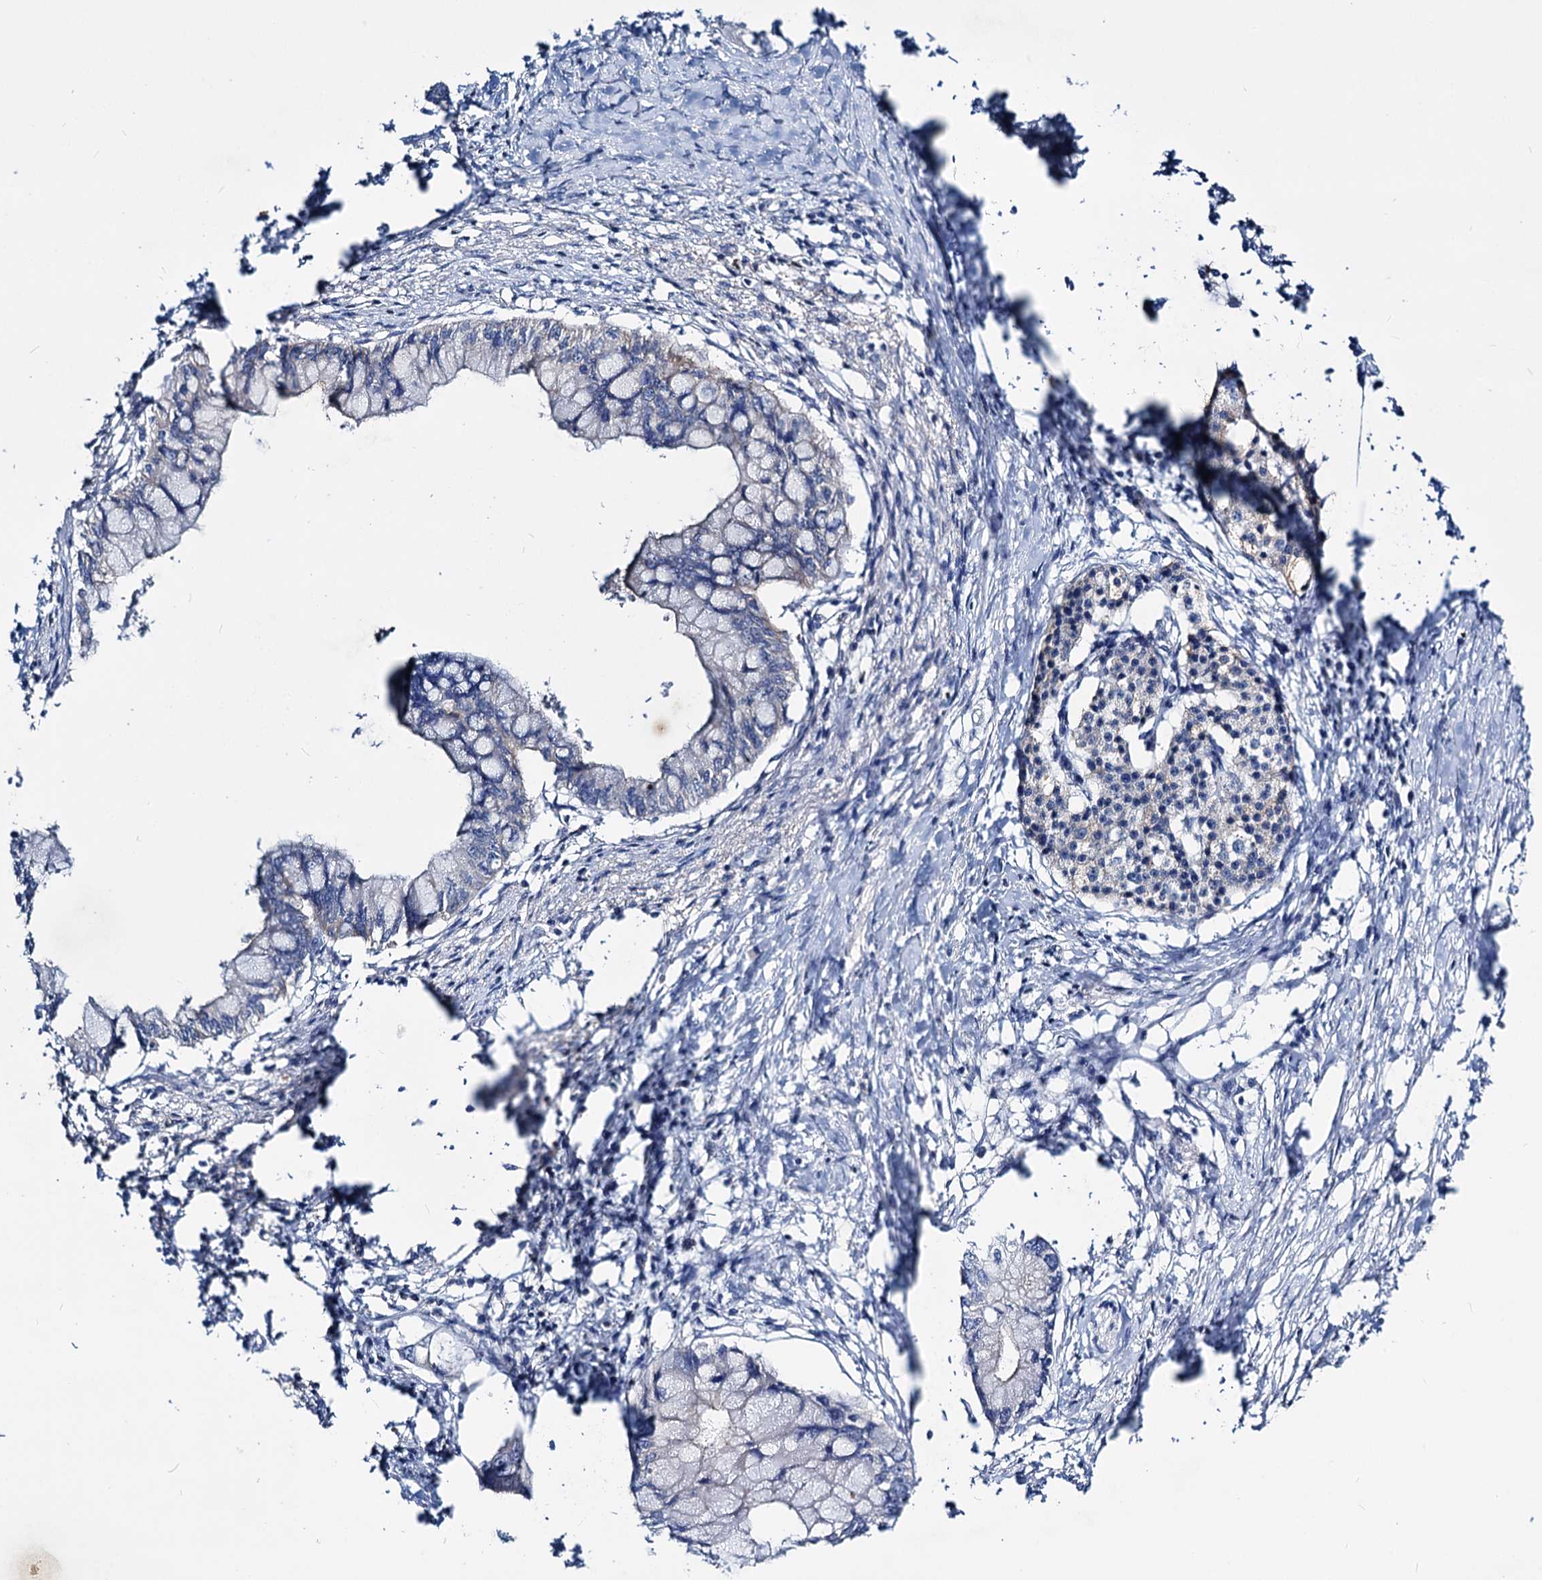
{"staining": {"intensity": "negative", "quantity": "none", "location": "none"}, "tissue": "pancreatic cancer", "cell_type": "Tumor cells", "image_type": "cancer", "snomed": [{"axis": "morphology", "description": "Adenocarcinoma, NOS"}, {"axis": "topography", "description": "Pancreas"}], "caption": "A high-resolution image shows IHC staining of pancreatic cancer, which shows no significant positivity in tumor cells. (DAB (3,3'-diaminobenzidine) IHC visualized using brightfield microscopy, high magnification).", "gene": "ACY3", "patient": {"sex": "male", "age": 48}}